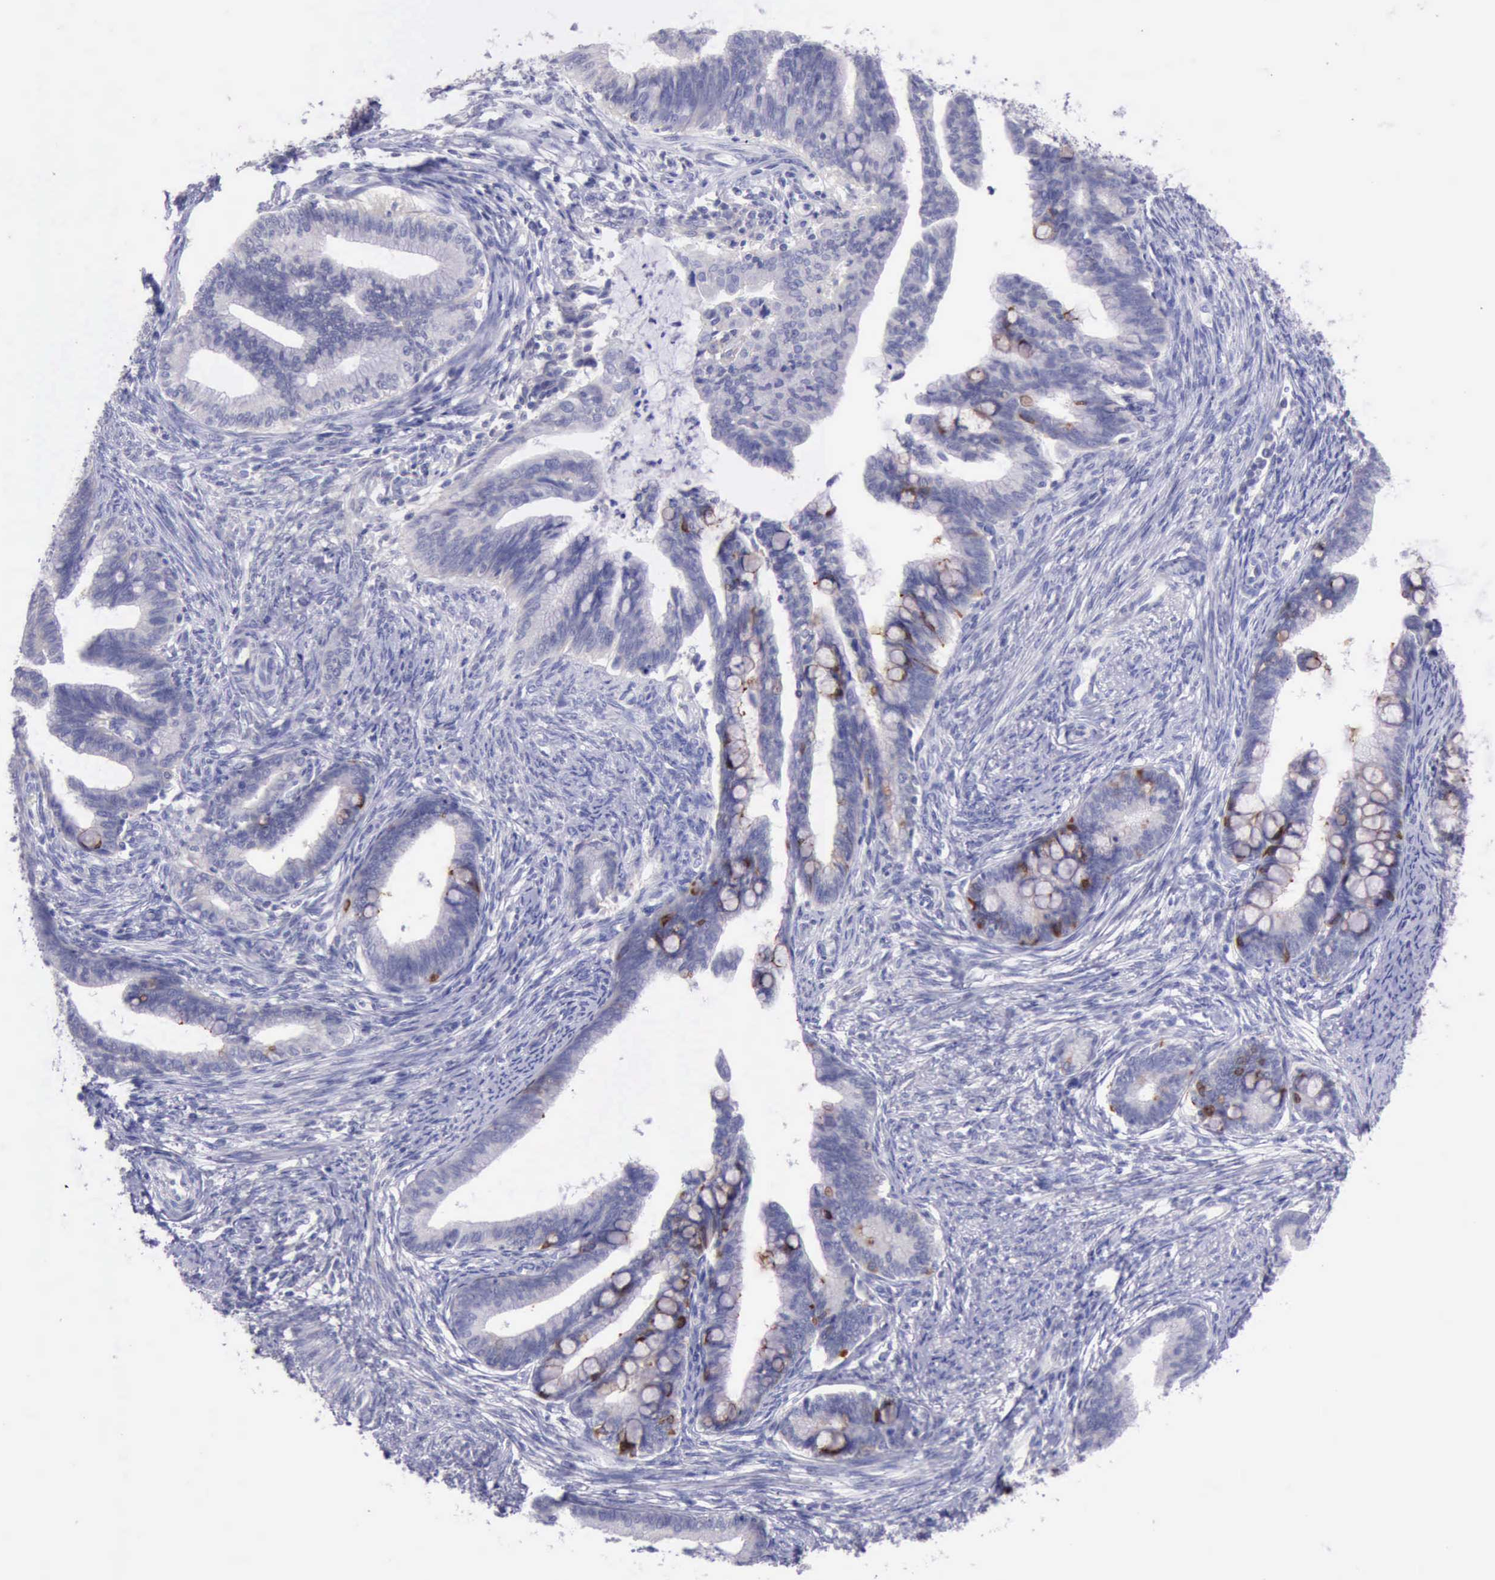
{"staining": {"intensity": "negative", "quantity": "none", "location": "none"}, "tissue": "cervical cancer", "cell_type": "Tumor cells", "image_type": "cancer", "snomed": [{"axis": "morphology", "description": "Adenocarcinoma, NOS"}, {"axis": "topography", "description": "Cervix"}], "caption": "Immunohistochemical staining of human cervical cancer (adenocarcinoma) reveals no significant positivity in tumor cells.", "gene": "LRFN5", "patient": {"sex": "female", "age": 36}}